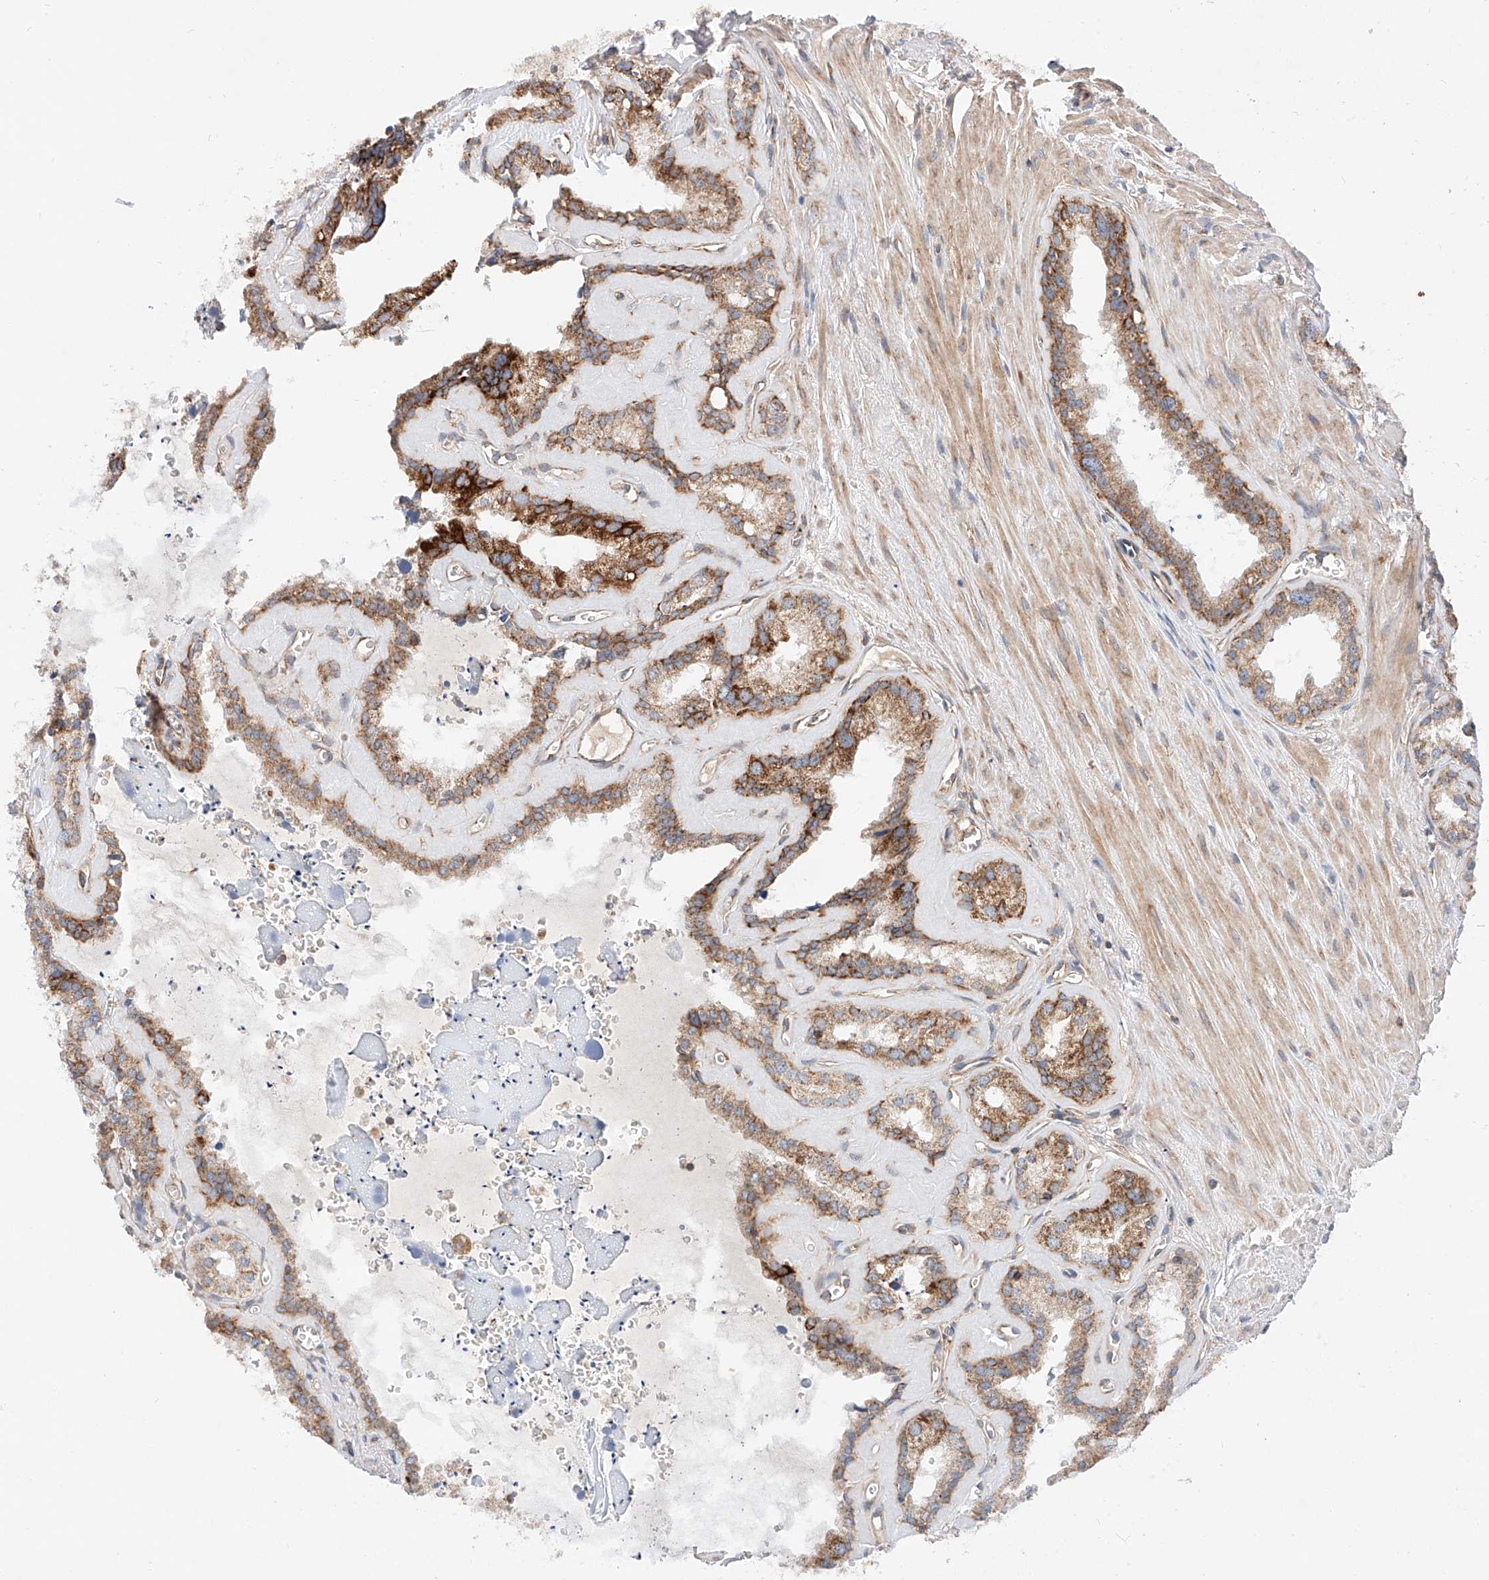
{"staining": {"intensity": "moderate", "quantity": ">75%", "location": "cytoplasmic/membranous"}, "tissue": "seminal vesicle", "cell_type": "Glandular cells", "image_type": "normal", "snomed": [{"axis": "morphology", "description": "Normal tissue, NOS"}, {"axis": "topography", "description": "Prostate"}, {"axis": "topography", "description": "Seminal veicle"}], "caption": "This micrograph displays immunohistochemistry (IHC) staining of benign seminal vesicle, with medium moderate cytoplasmic/membranous staining in approximately >75% of glandular cells.", "gene": "NR1D1", "patient": {"sex": "male", "age": 59}}